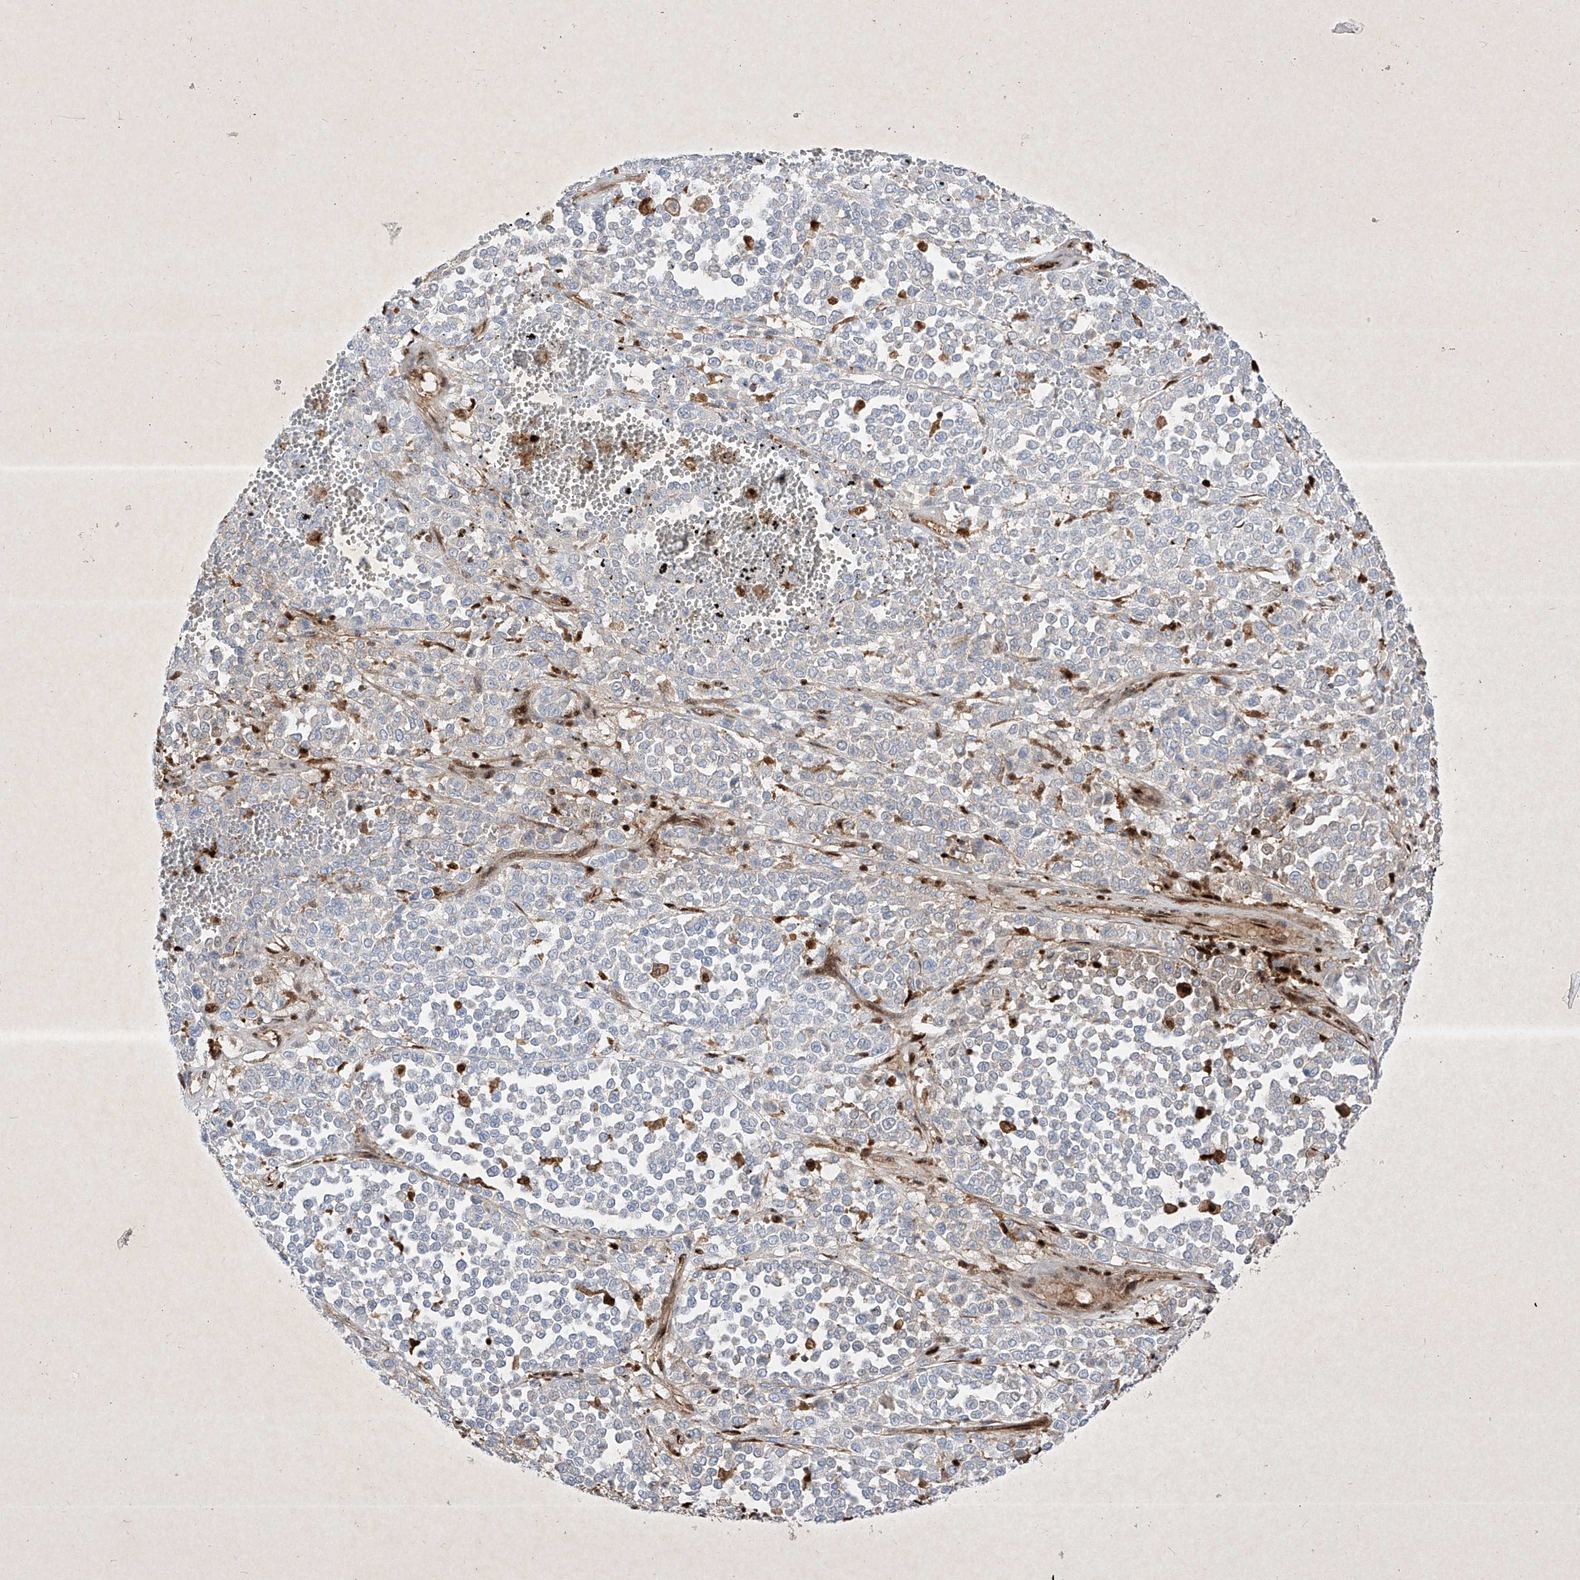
{"staining": {"intensity": "negative", "quantity": "none", "location": "none"}, "tissue": "melanoma", "cell_type": "Tumor cells", "image_type": "cancer", "snomed": [{"axis": "morphology", "description": "Malignant melanoma, Metastatic site"}, {"axis": "topography", "description": "Pancreas"}], "caption": "Tumor cells show no significant expression in melanoma.", "gene": "PSMB10", "patient": {"sex": "female", "age": 30}}